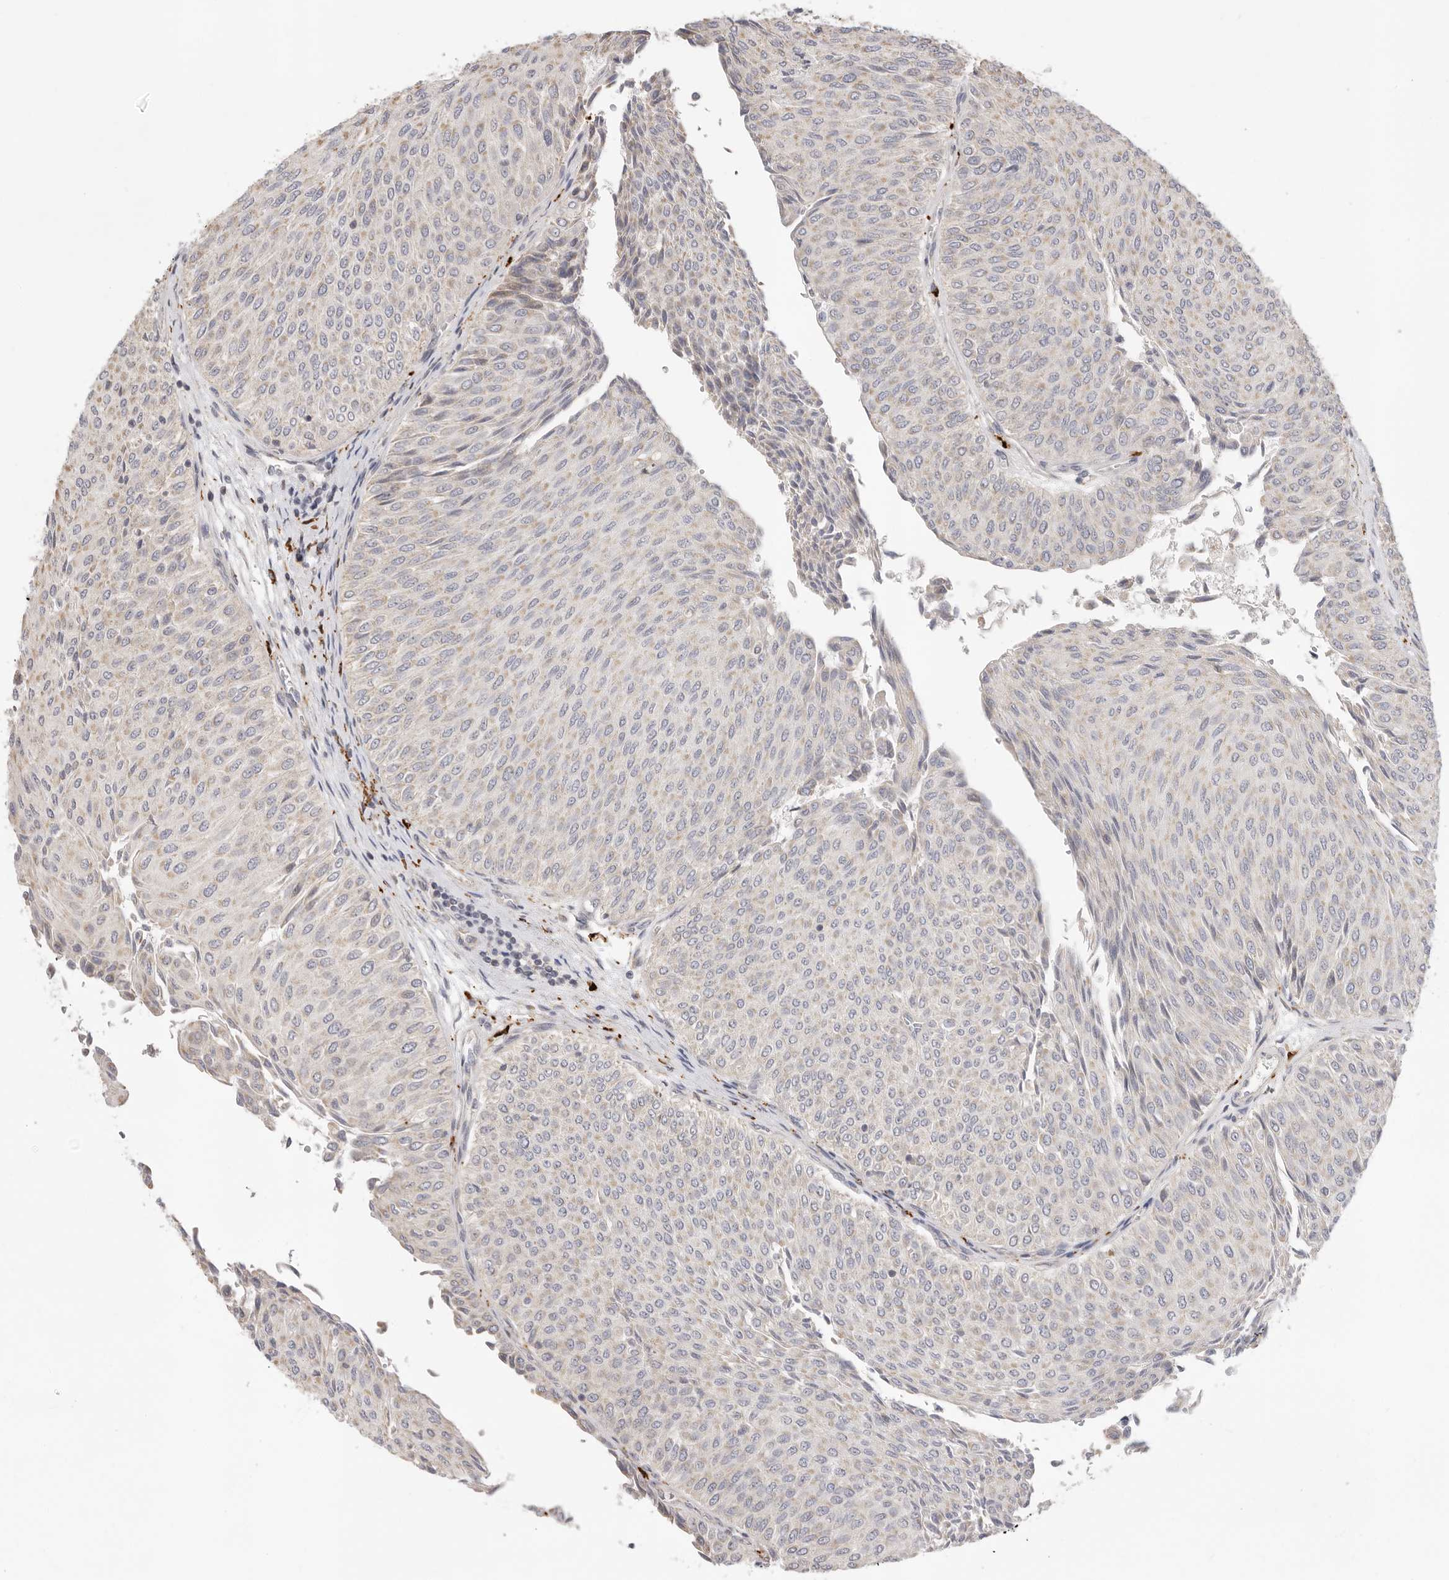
{"staining": {"intensity": "weak", "quantity": "<25%", "location": "cytoplasmic/membranous"}, "tissue": "urothelial cancer", "cell_type": "Tumor cells", "image_type": "cancer", "snomed": [{"axis": "morphology", "description": "Urothelial carcinoma, Low grade"}, {"axis": "topography", "description": "Urinary bladder"}], "caption": "The IHC photomicrograph has no significant positivity in tumor cells of low-grade urothelial carcinoma tissue.", "gene": "USH1C", "patient": {"sex": "male", "age": 78}}